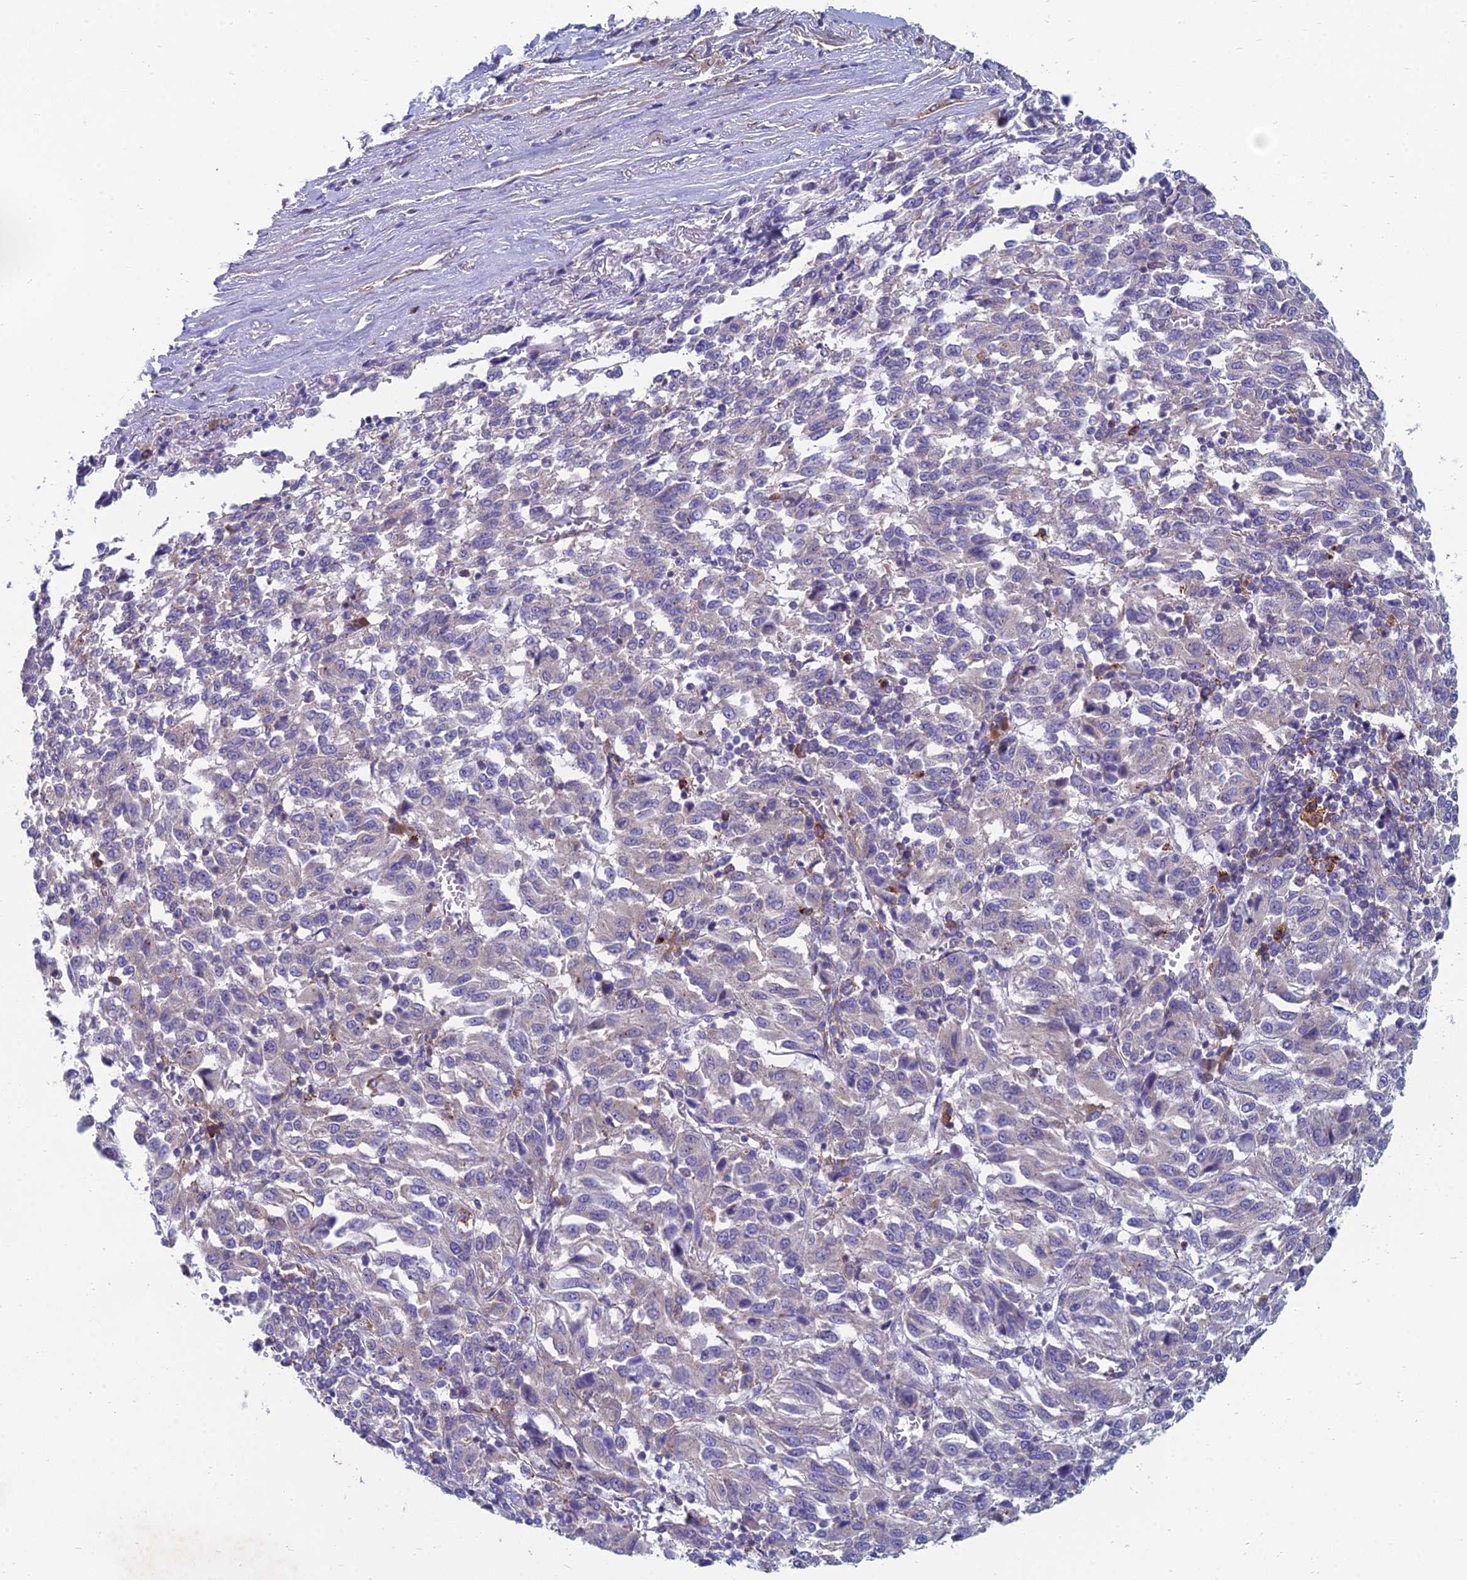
{"staining": {"intensity": "negative", "quantity": "none", "location": "none"}, "tissue": "melanoma", "cell_type": "Tumor cells", "image_type": "cancer", "snomed": [{"axis": "morphology", "description": "Malignant melanoma, Metastatic site"}, {"axis": "topography", "description": "Lung"}], "caption": "A histopathology image of malignant melanoma (metastatic site) stained for a protein displays no brown staining in tumor cells.", "gene": "TXLNA", "patient": {"sex": "male", "age": 64}}